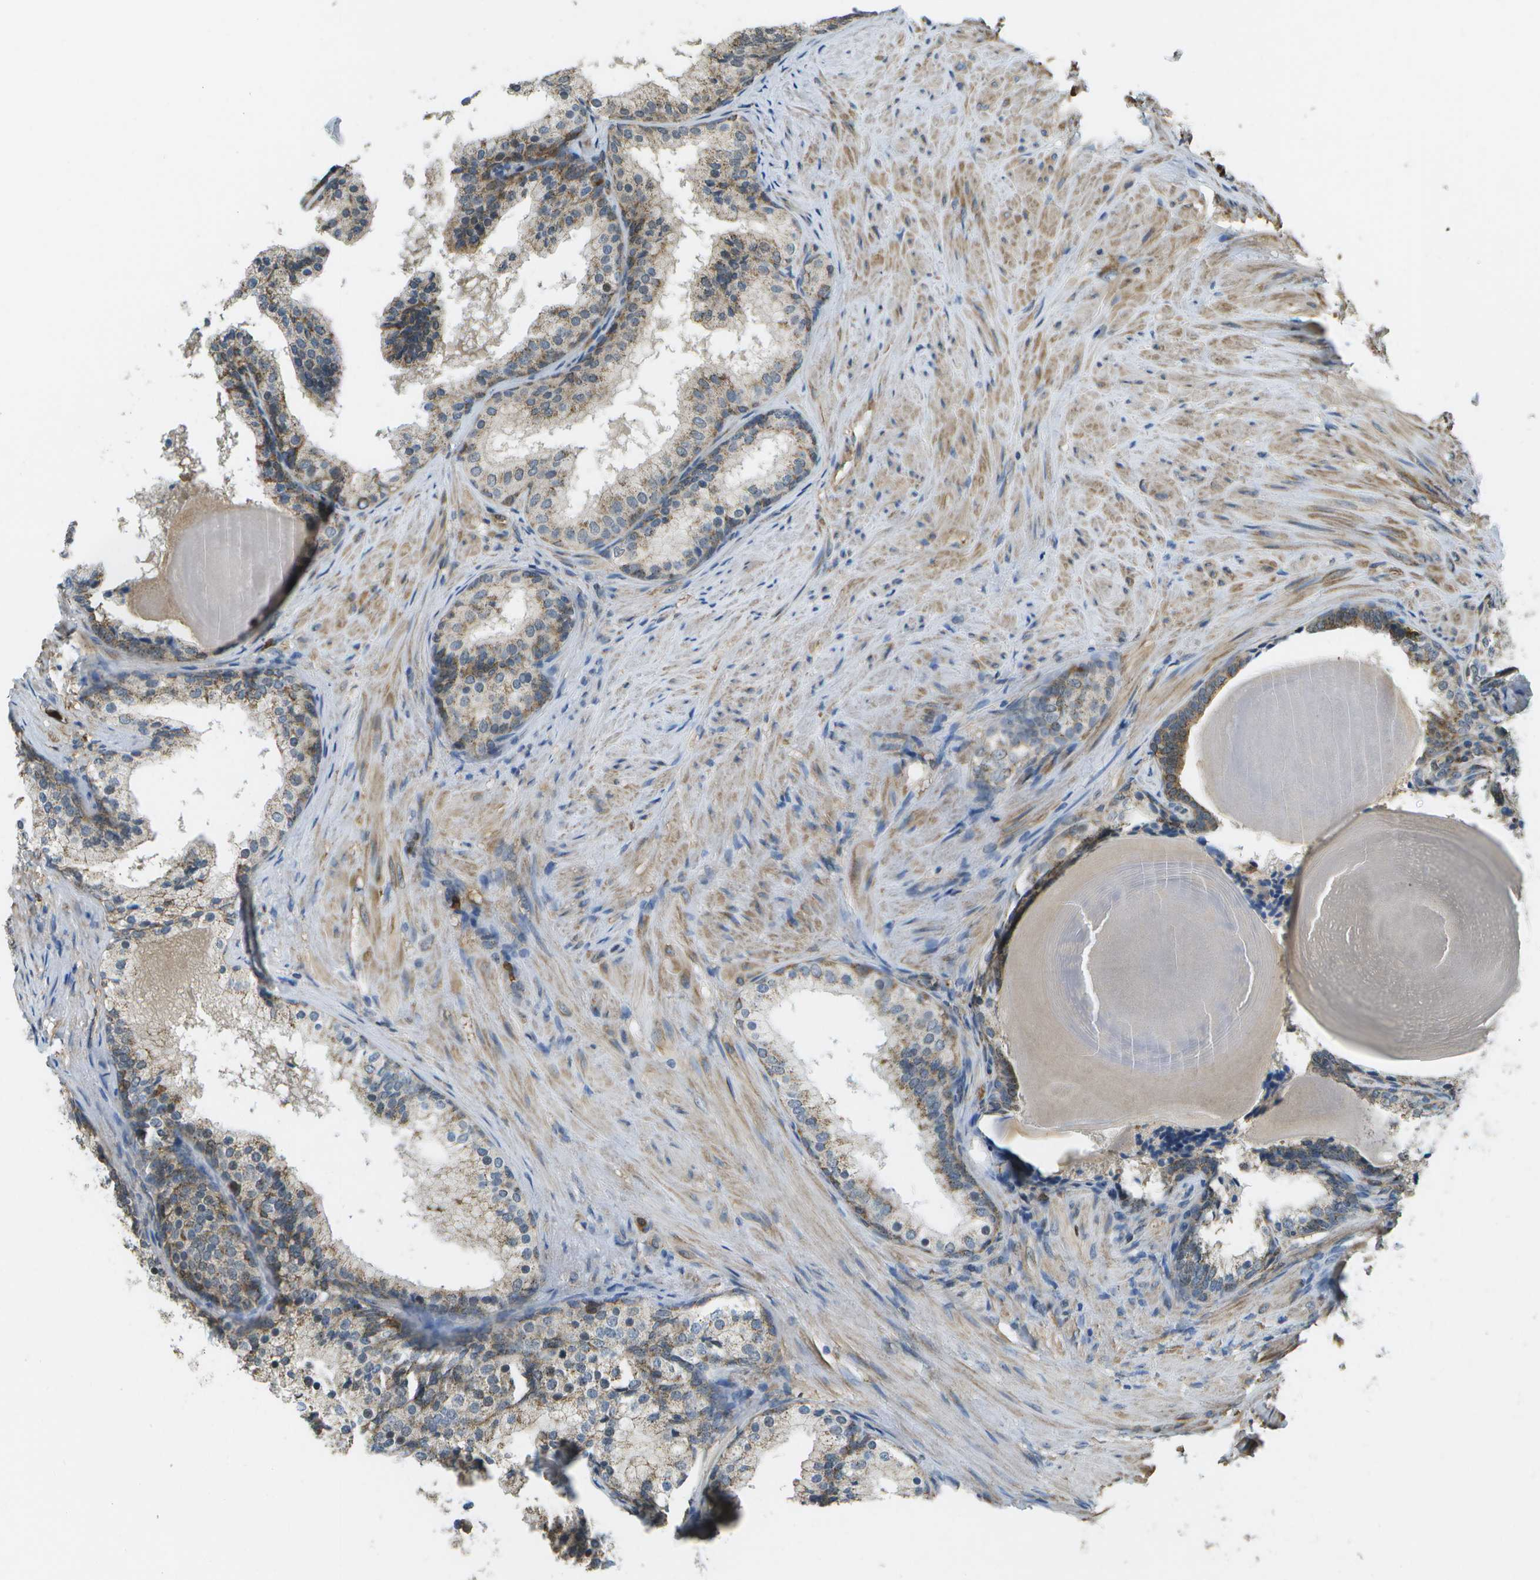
{"staining": {"intensity": "weak", "quantity": ">75%", "location": "cytoplasmic/membranous"}, "tissue": "prostate cancer", "cell_type": "Tumor cells", "image_type": "cancer", "snomed": [{"axis": "morphology", "description": "Adenocarcinoma, Low grade"}, {"axis": "topography", "description": "Prostate"}], "caption": "Weak cytoplasmic/membranous protein staining is identified in approximately >75% of tumor cells in prostate cancer (adenocarcinoma (low-grade)).", "gene": "CACHD1", "patient": {"sex": "male", "age": 69}}